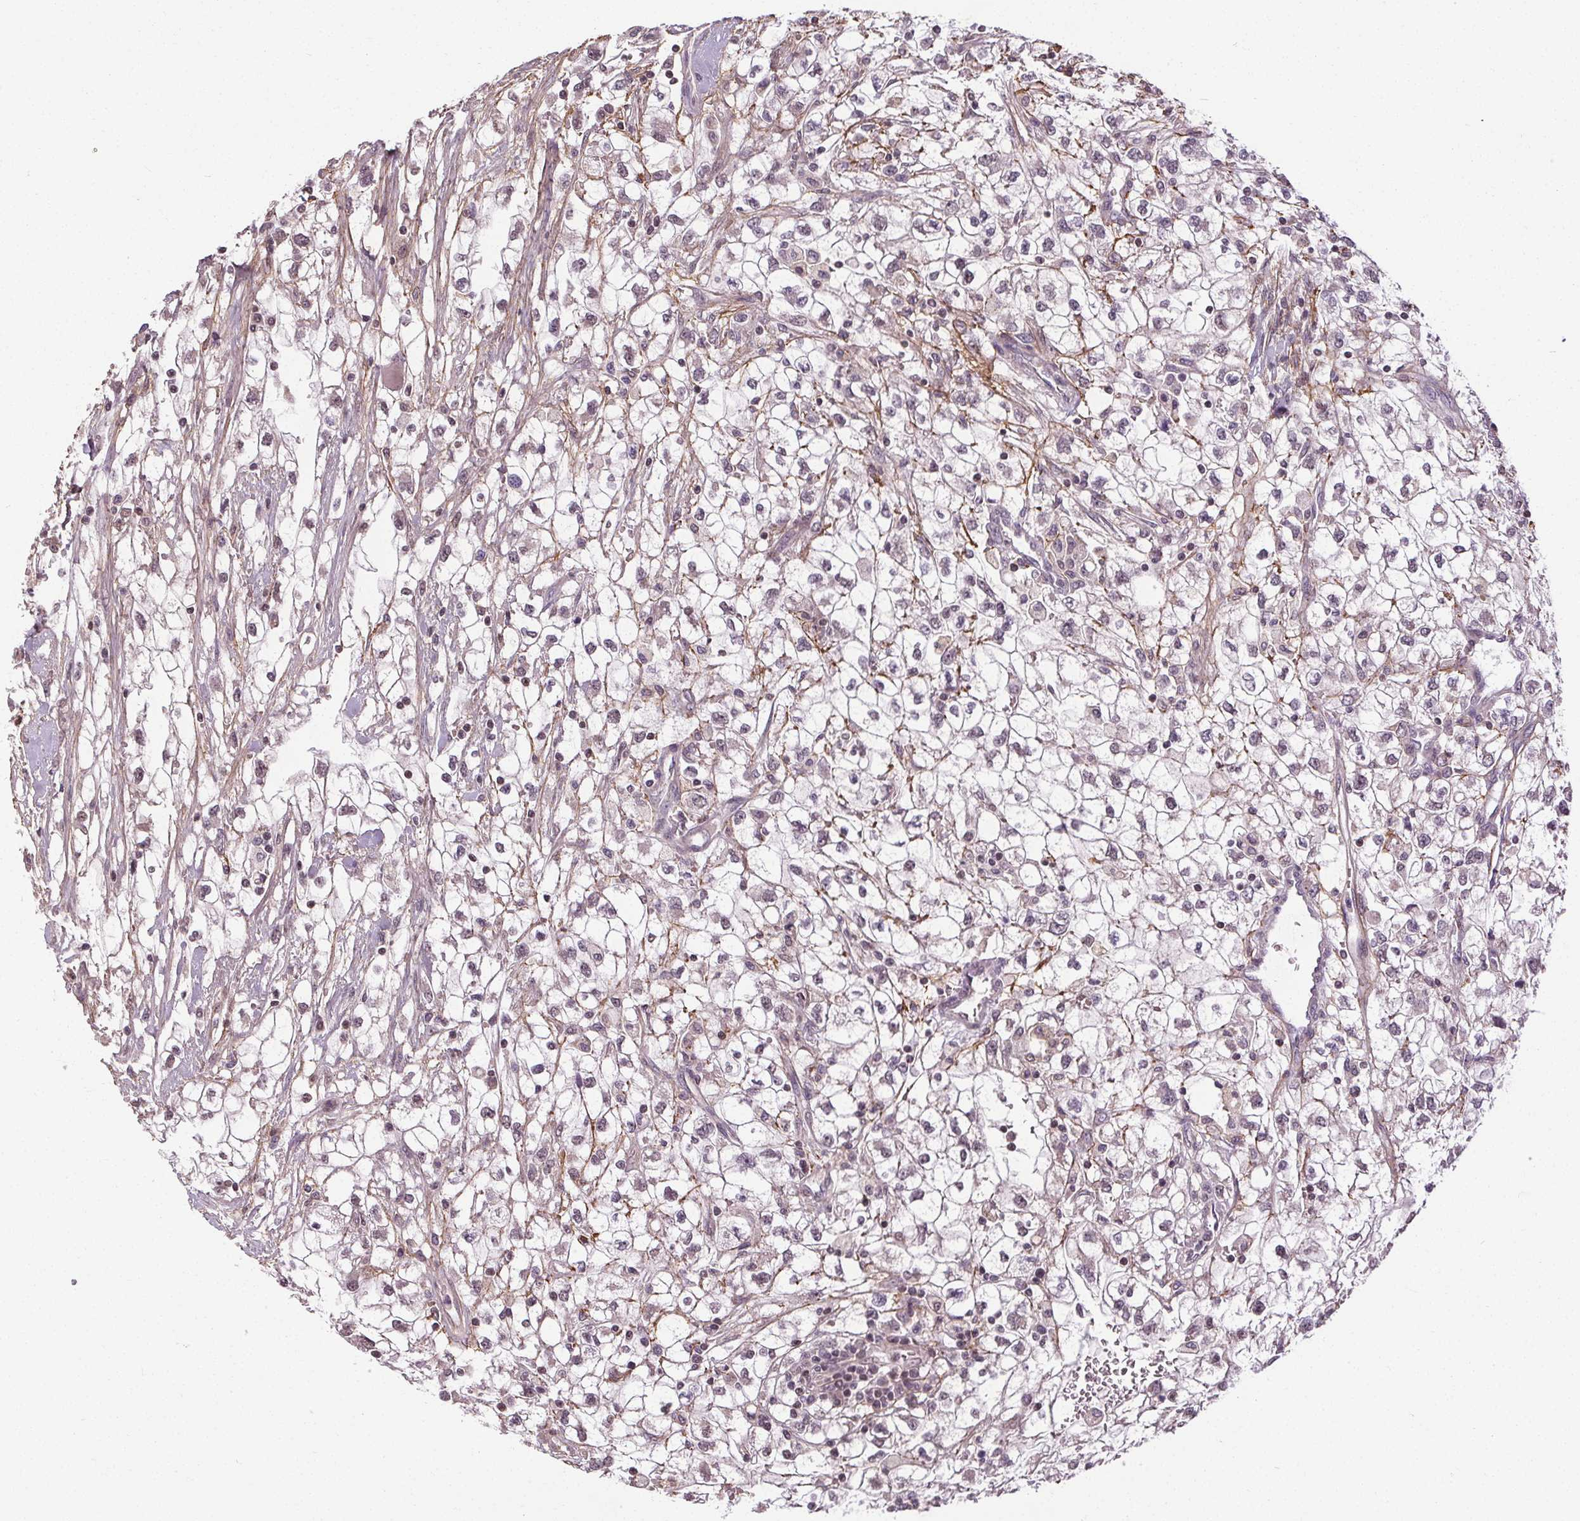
{"staining": {"intensity": "negative", "quantity": "none", "location": "none"}, "tissue": "renal cancer", "cell_type": "Tumor cells", "image_type": "cancer", "snomed": [{"axis": "morphology", "description": "Adenocarcinoma, NOS"}, {"axis": "topography", "description": "Kidney"}], "caption": "An image of human renal adenocarcinoma is negative for staining in tumor cells.", "gene": "KIAA0232", "patient": {"sex": "male", "age": 59}}